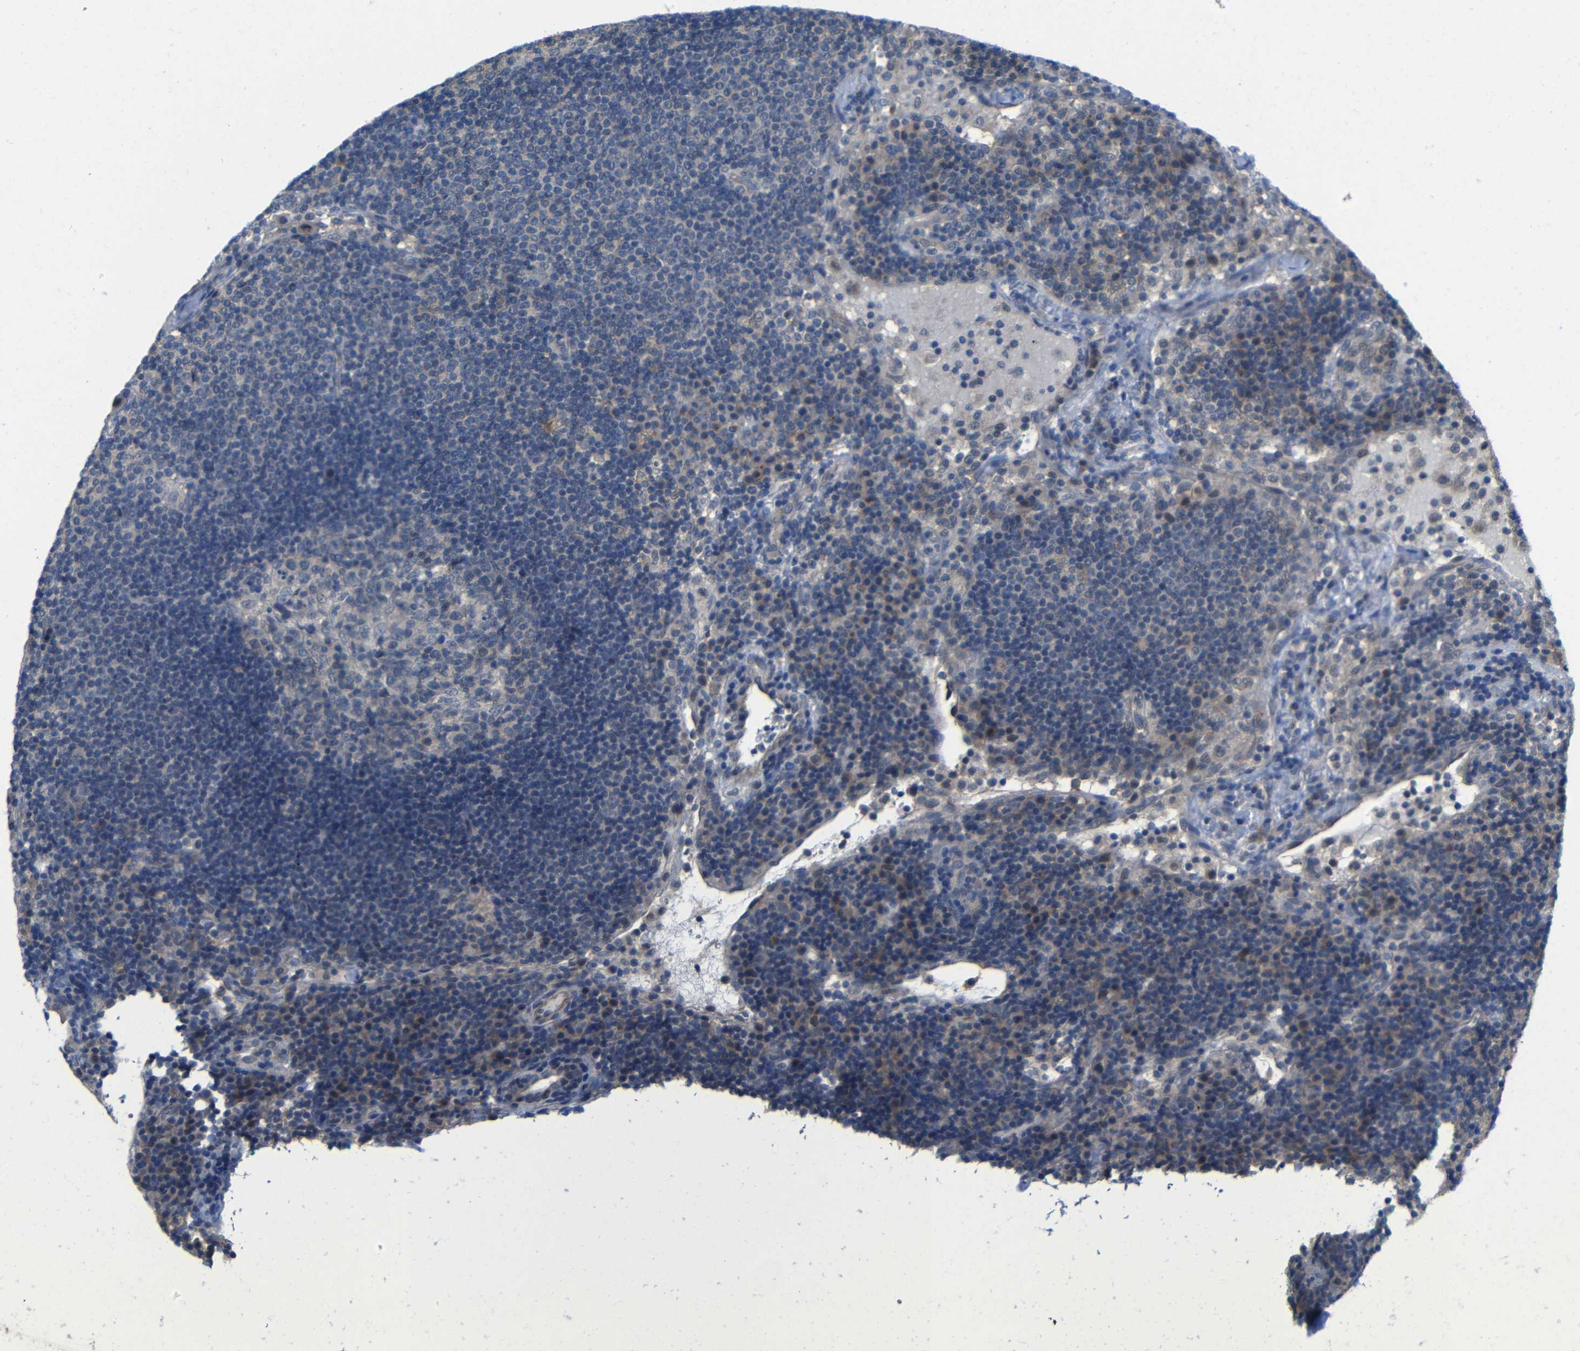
{"staining": {"intensity": "negative", "quantity": "none", "location": "none"}, "tissue": "lymph node", "cell_type": "Germinal center cells", "image_type": "normal", "snomed": [{"axis": "morphology", "description": "Normal tissue, NOS"}, {"axis": "topography", "description": "Lymph node"}], "caption": "The immunohistochemistry (IHC) image has no significant expression in germinal center cells of lymph node.", "gene": "ZNF90", "patient": {"sex": "female", "age": 53}}